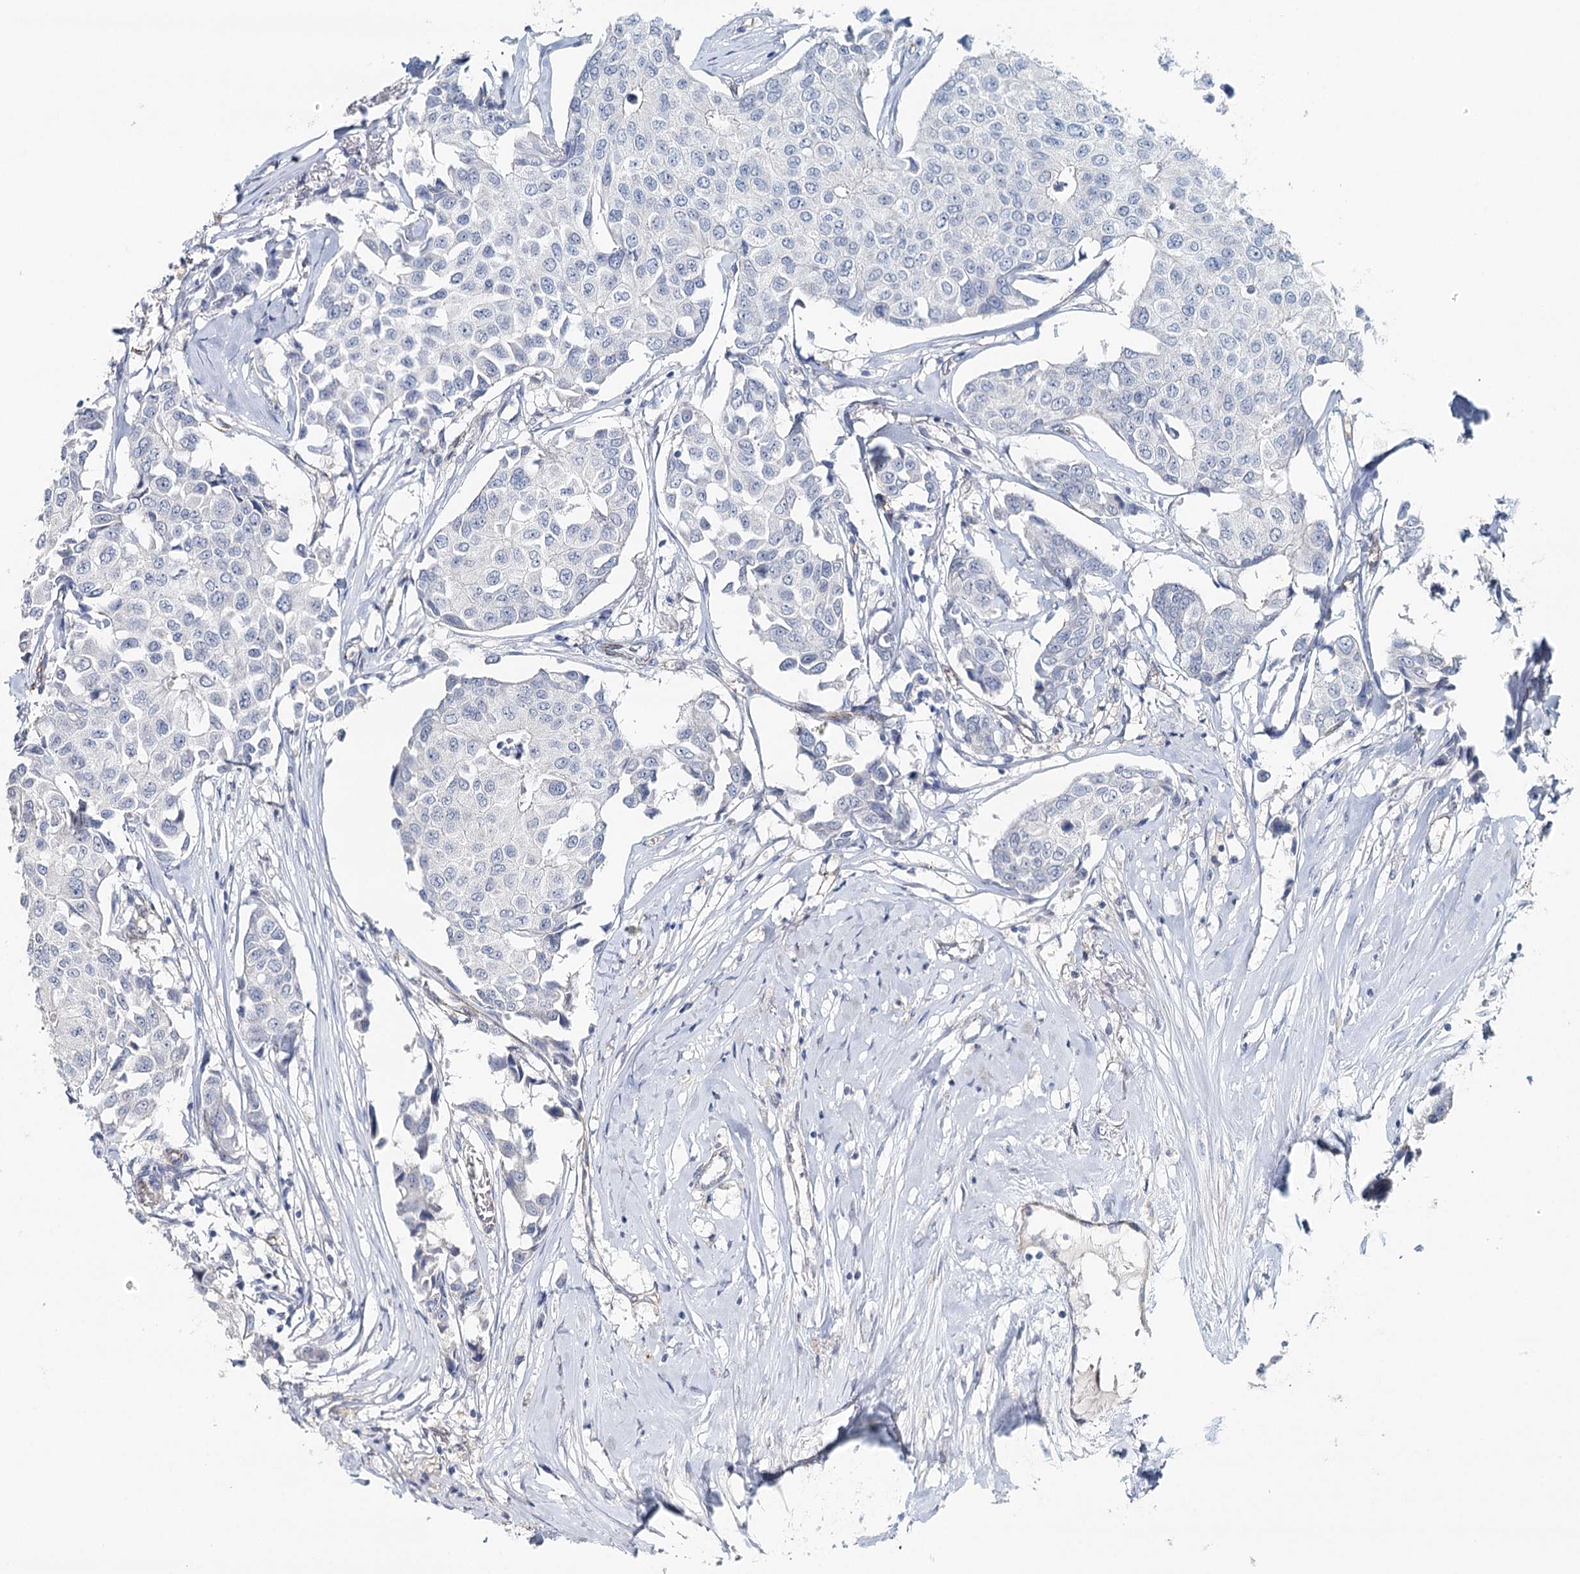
{"staining": {"intensity": "negative", "quantity": "none", "location": "none"}, "tissue": "breast cancer", "cell_type": "Tumor cells", "image_type": "cancer", "snomed": [{"axis": "morphology", "description": "Duct carcinoma"}, {"axis": "topography", "description": "Breast"}], "caption": "The histopathology image displays no significant expression in tumor cells of breast cancer (infiltrating ductal carcinoma).", "gene": "SYNPO", "patient": {"sex": "female", "age": 80}}